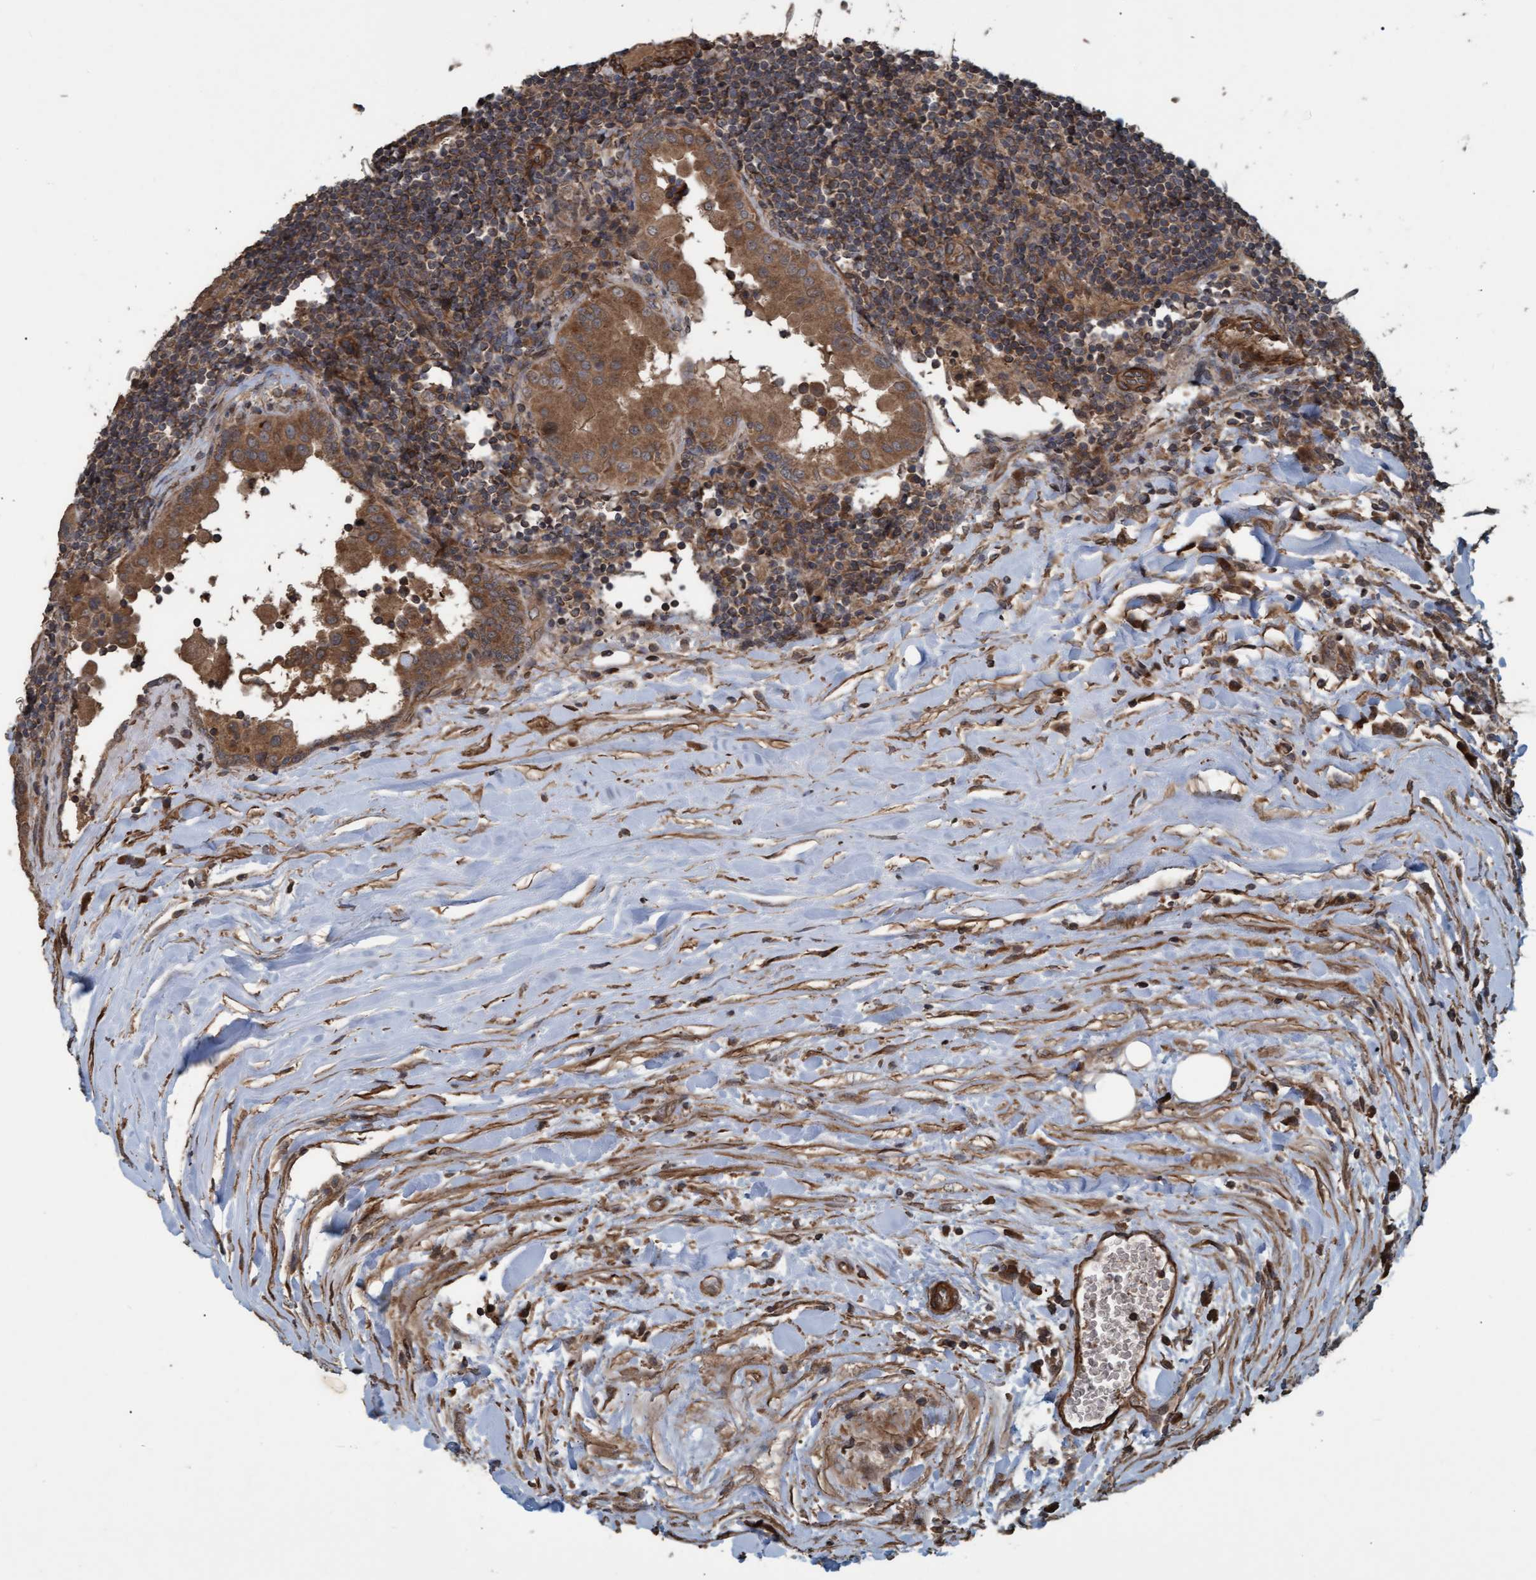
{"staining": {"intensity": "moderate", "quantity": ">75%", "location": "cytoplasmic/membranous"}, "tissue": "thyroid cancer", "cell_type": "Tumor cells", "image_type": "cancer", "snomed": [{"axis": "morphology", "description": "Papillary adenocarcinoma, NOS"}, {"axis": "topography", "description": "Thyroid gland"}], "caption": "IHC staining of thyroid cancer (papillary adenocarcinoma), which shows medium levels of moderate cytoplasmic/membranous expression in about >75% of tumor cells indicating moderate cytoplasmic/membranous protein expression. The staining was performed using DAB (brown) for protein detection and nuclei were counterstained in hematoxylin (blue).", "gene": "GGT6", "patient": {"sex": "male", "age": 33}}